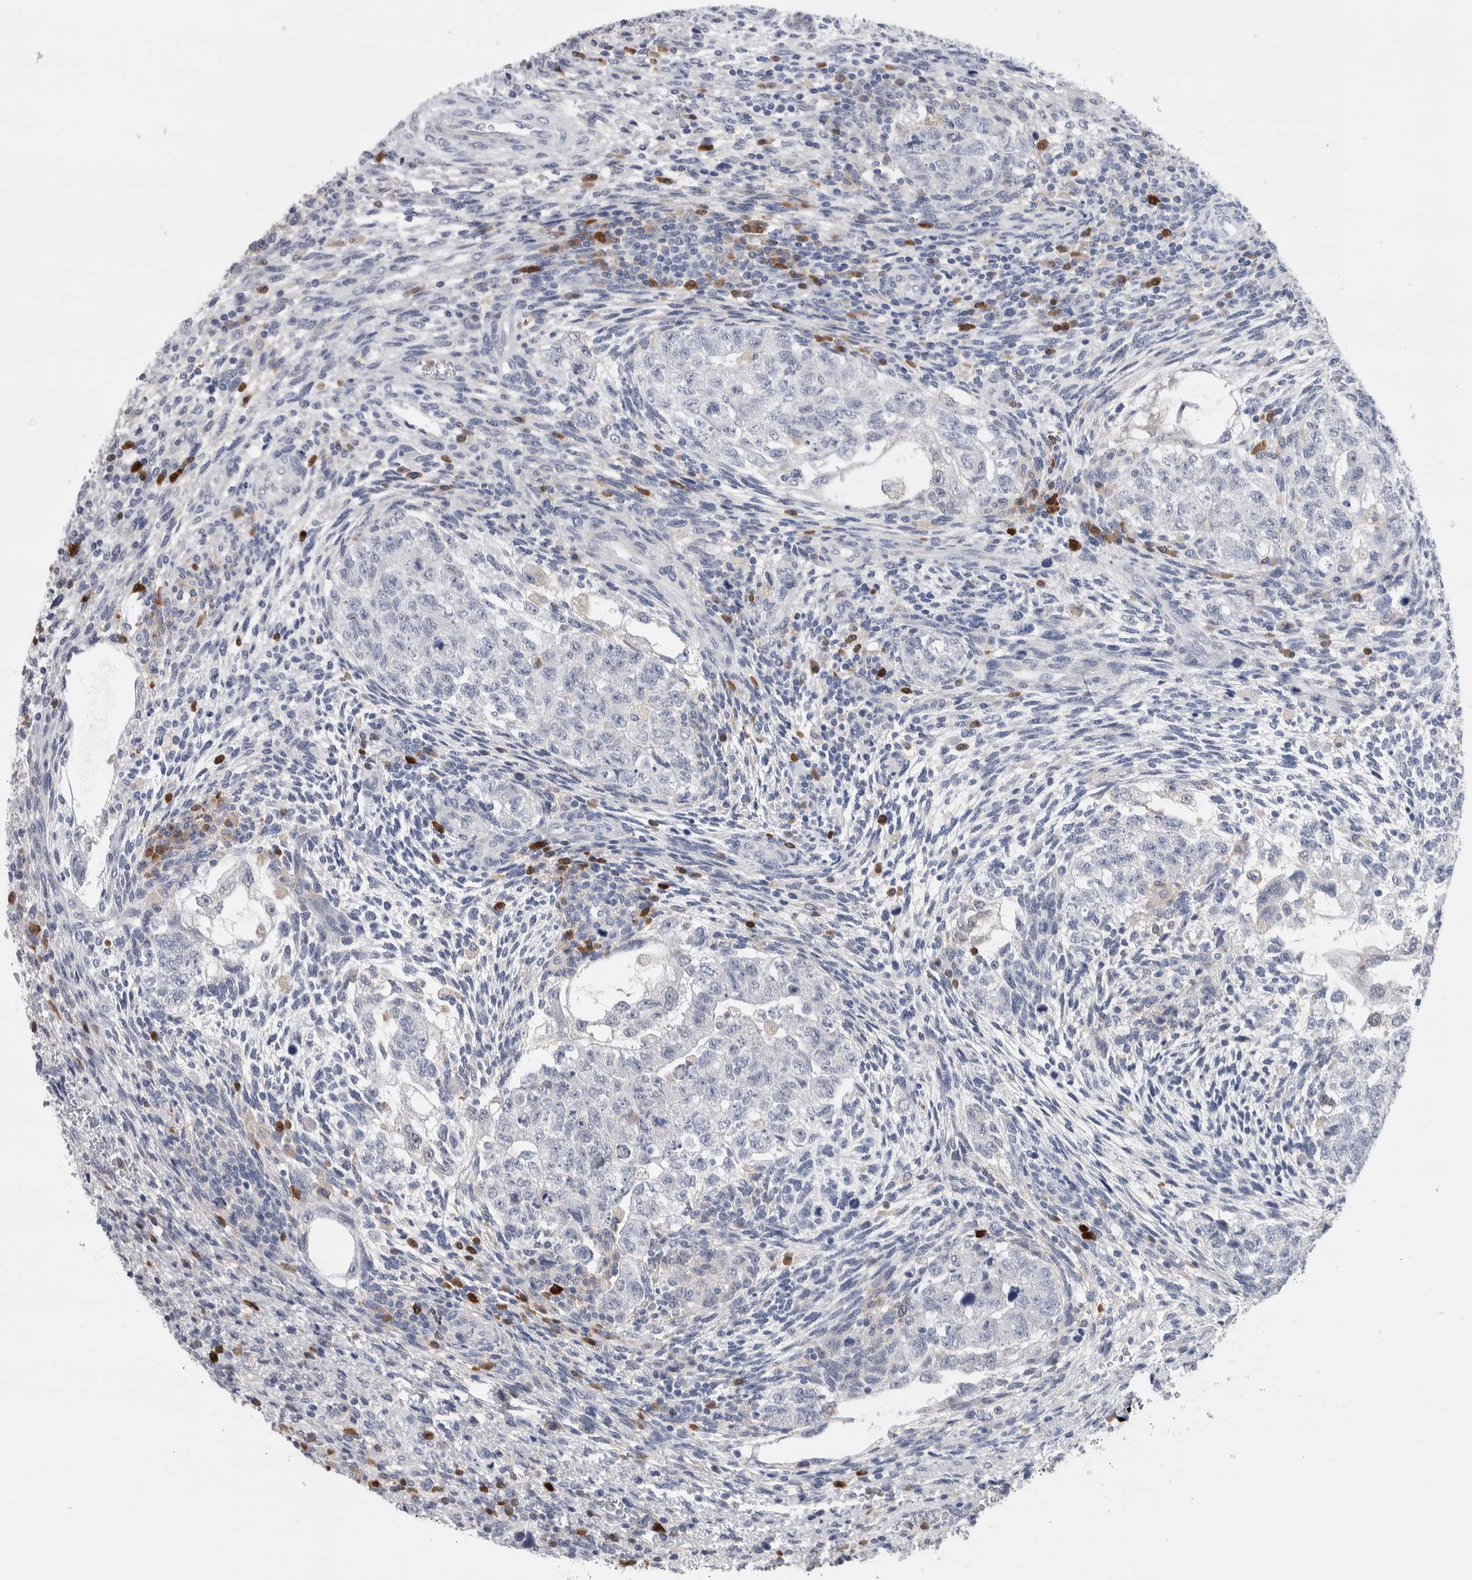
{"staining": {"intensity": "negative", "quantity": "none", "location": "none"}, "tissue": "testis cancer", "cell_type": "Tumor cells", "image_type": "cancer", "snomed": [{"axis": "morphology", "description": "Normal tissue, NOS"}, {"axis": "morphology", "description": "Carcinoma, Embryonal, NOS"}, {"axis": "topography", "description": "Testis"}], "caption": "High magnification brightfield microscopy of testis embryonal carcinoma stained with DAB (brown) and counterstained with hematoxylin (blue): tumor cells show no significant staining.", "gene": "LURAP1L", "patient": {"sex": "male", "age": 36}}